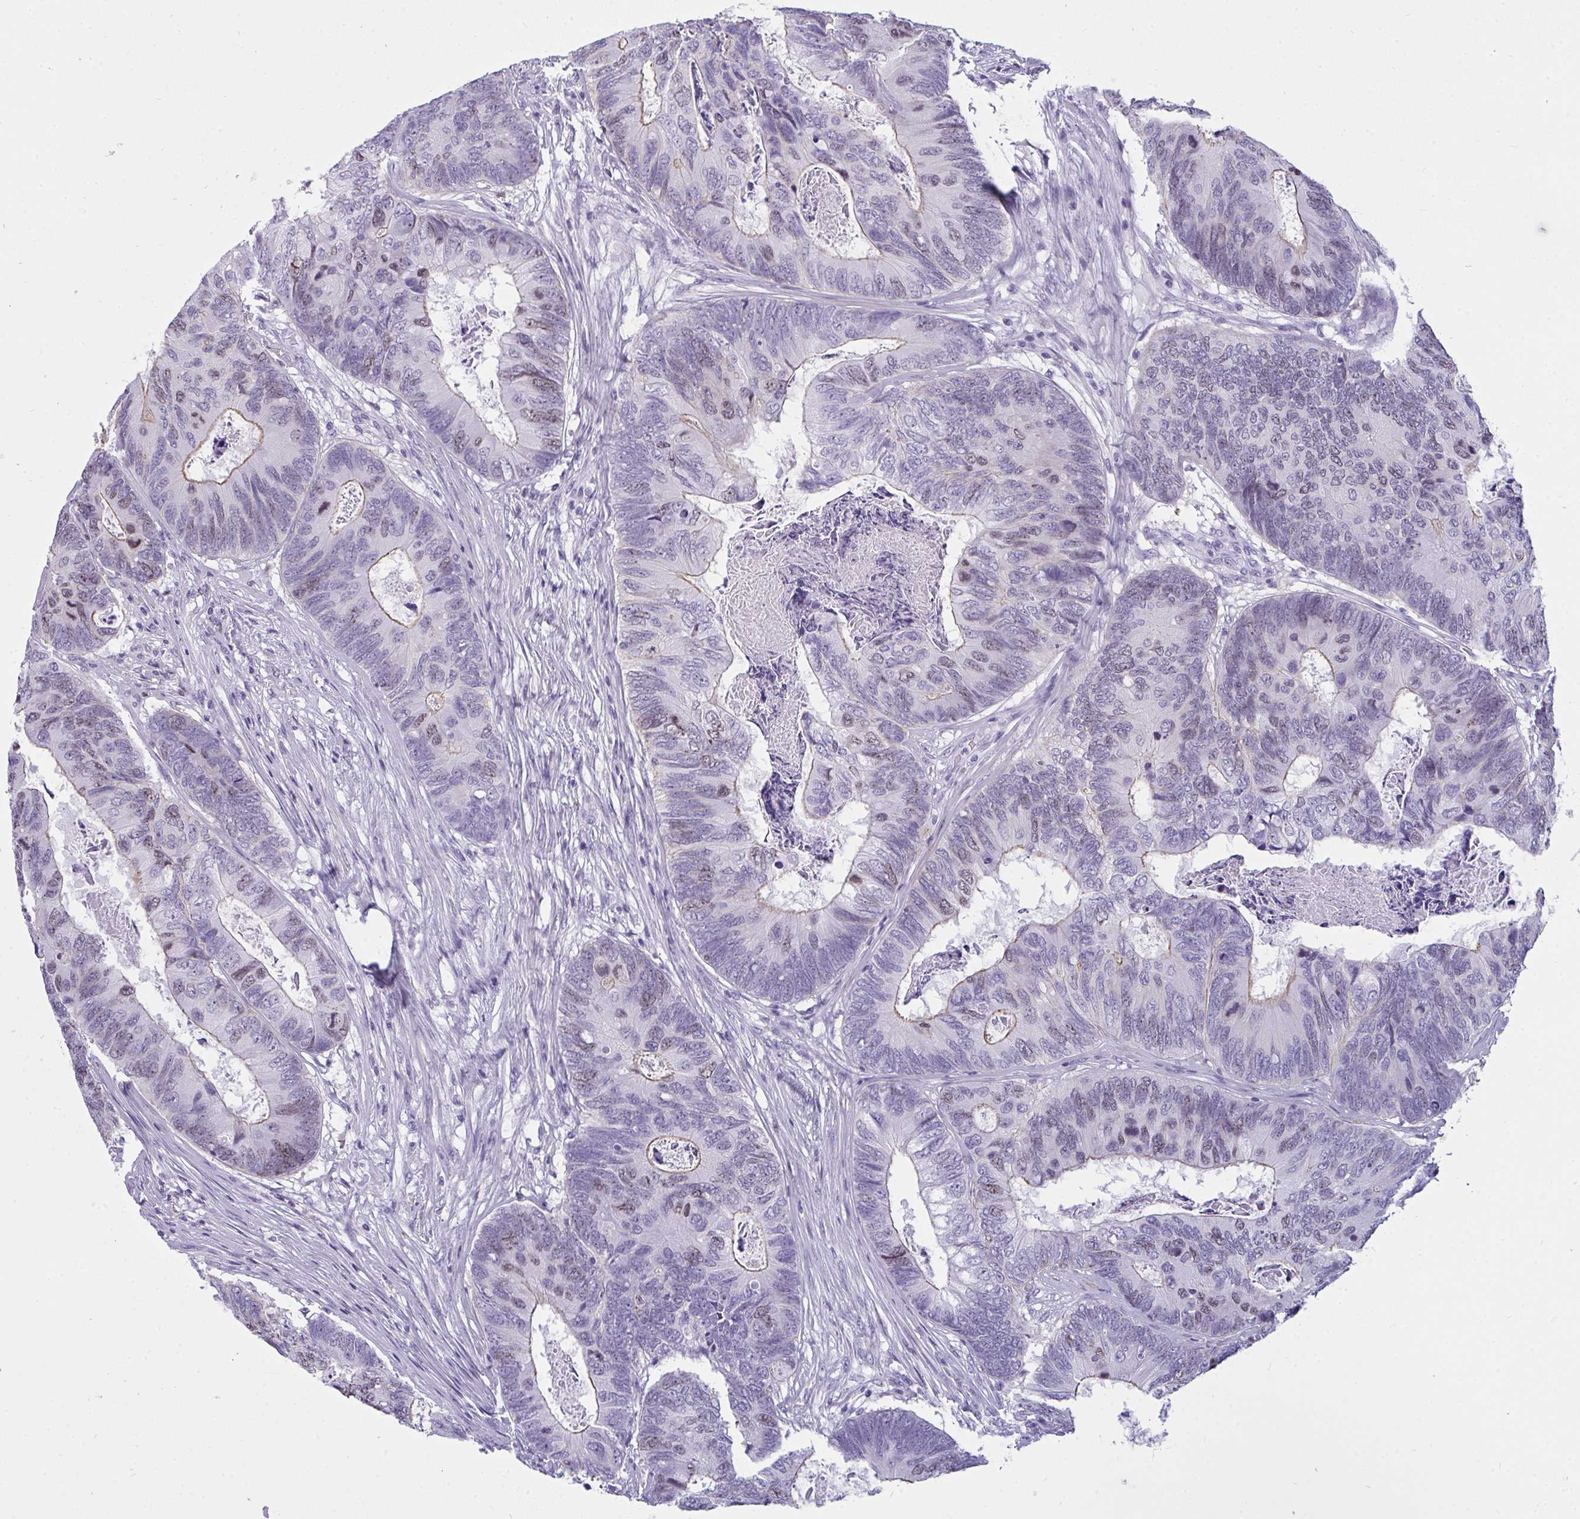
{"staining": {"intensity": "moderate", "quantity": "<25%", "location": "cytoplasmic/membranous,nuclear"}, "tissue": "colorectal cancer", "cell_type": "Tumor cells", "image_type": "cancer", "snomed": [{"axis": "morphology", "description": "Adenocarcinoma, NOS"}, {"axis": "topography", "description": "Colon"}], "caption": "DAB (3,3'-diaminobenzidine) immunohistochemical staining of human colorectal cancer displays moderate cytoplasmic/membranous and nuclear protein positivity in about <25% of tumor cells.", "gene": "SUZ12", "patient": {"sex": "female", "age": 67}}